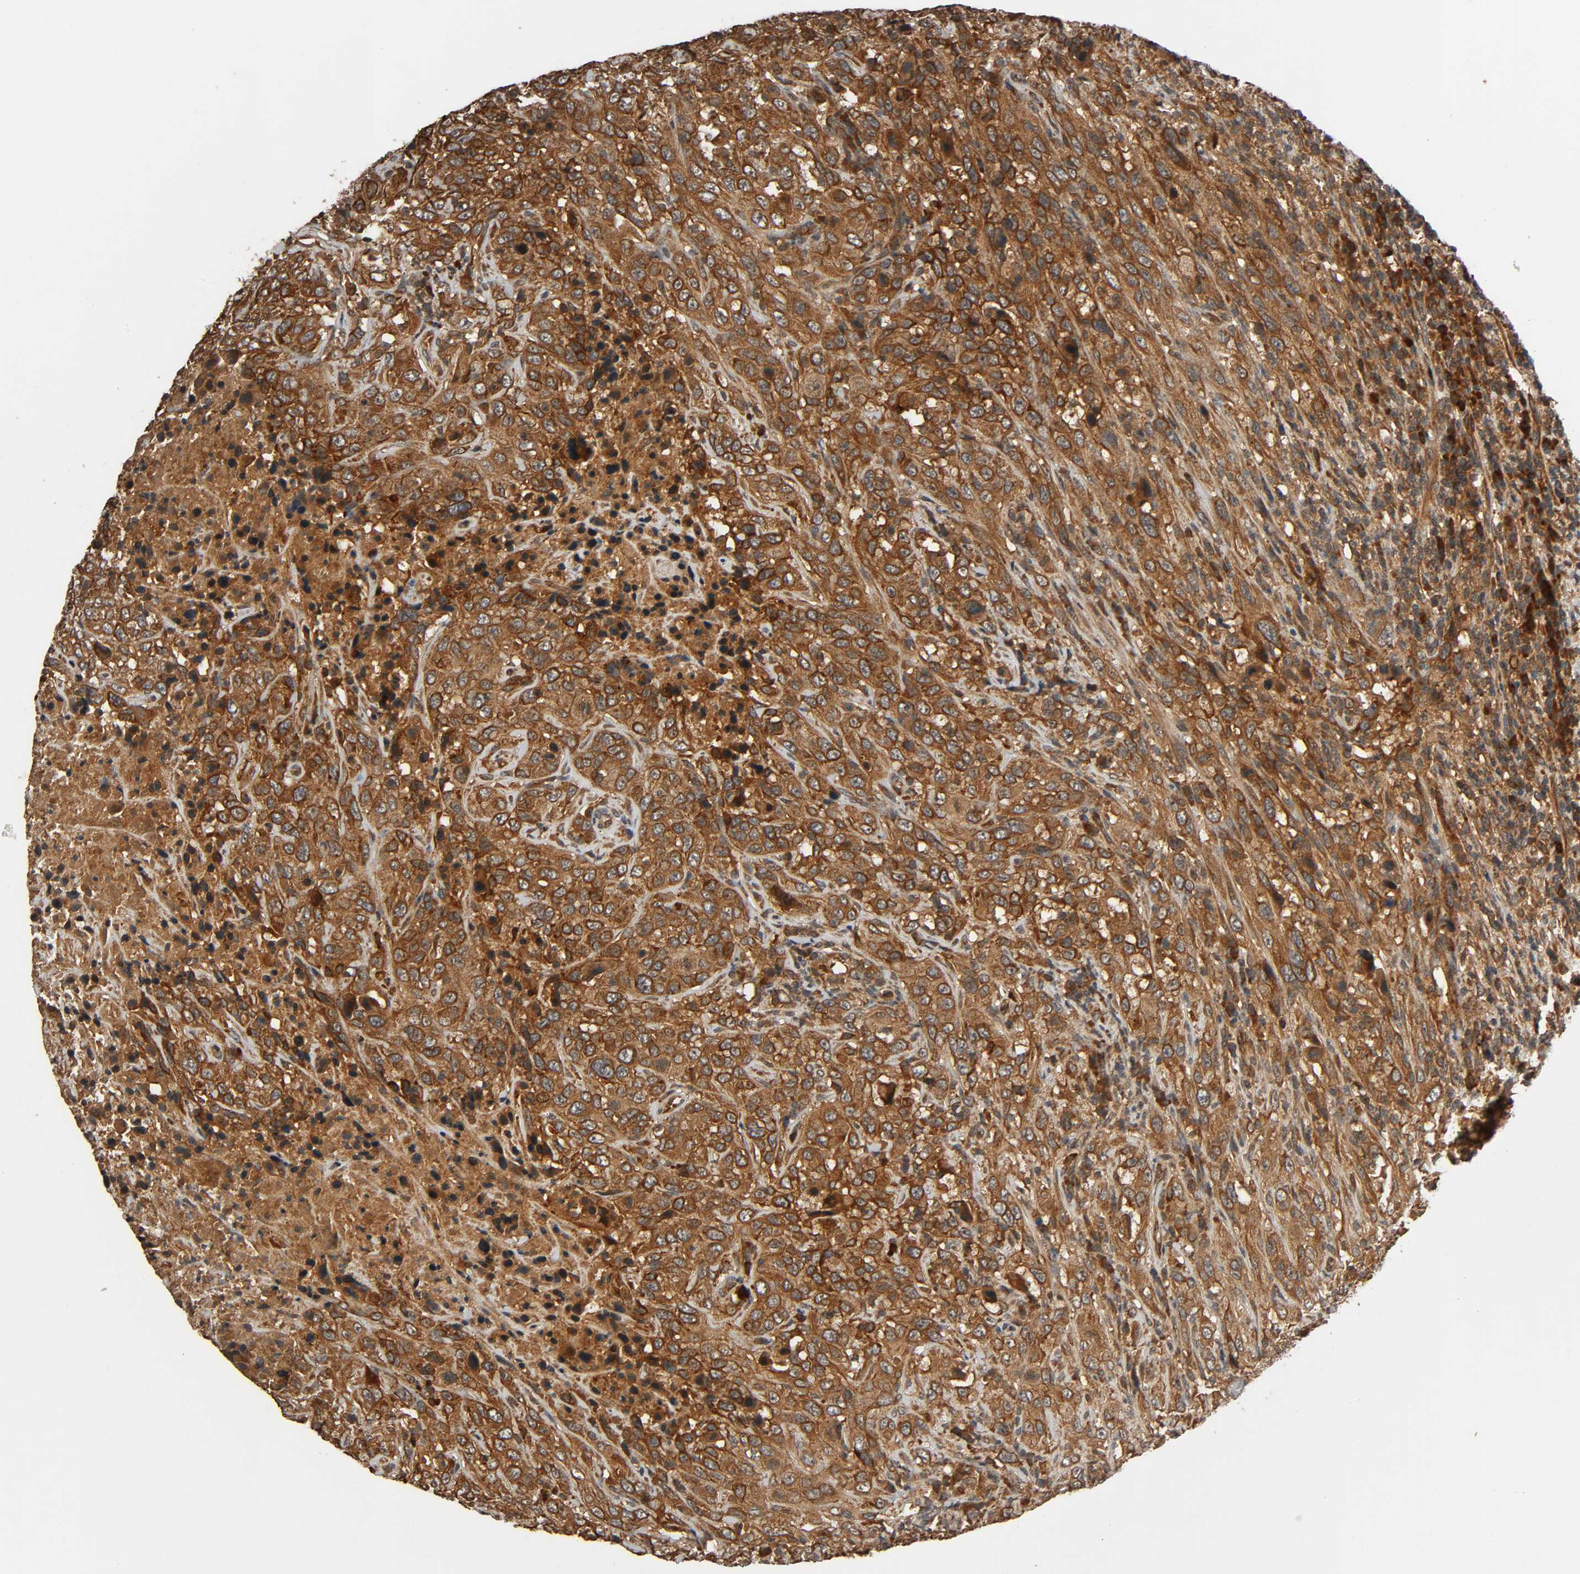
{"staining": {"intensity": "strong", "quantity": ">75%", "location": "cytoplasmic/membranous"}, "tissue": "urothelial cancer", "cell_type": "Tumor cells", "image_type": "cancer", "snomed": [{"axis": "morphology", "description": "Urothelial carcinoma, High grade"}, {"axis": "topography", "description": "Urinary bladder"}], "caption": "Immunohistochemical staining of human urothelial cancer exhibits high levels of strong cytoplasmic/membranous expression in approximately >75% of tumor cells.", "gene": "MAP3K8", "patient": {"sex": "male", "age": 61}}